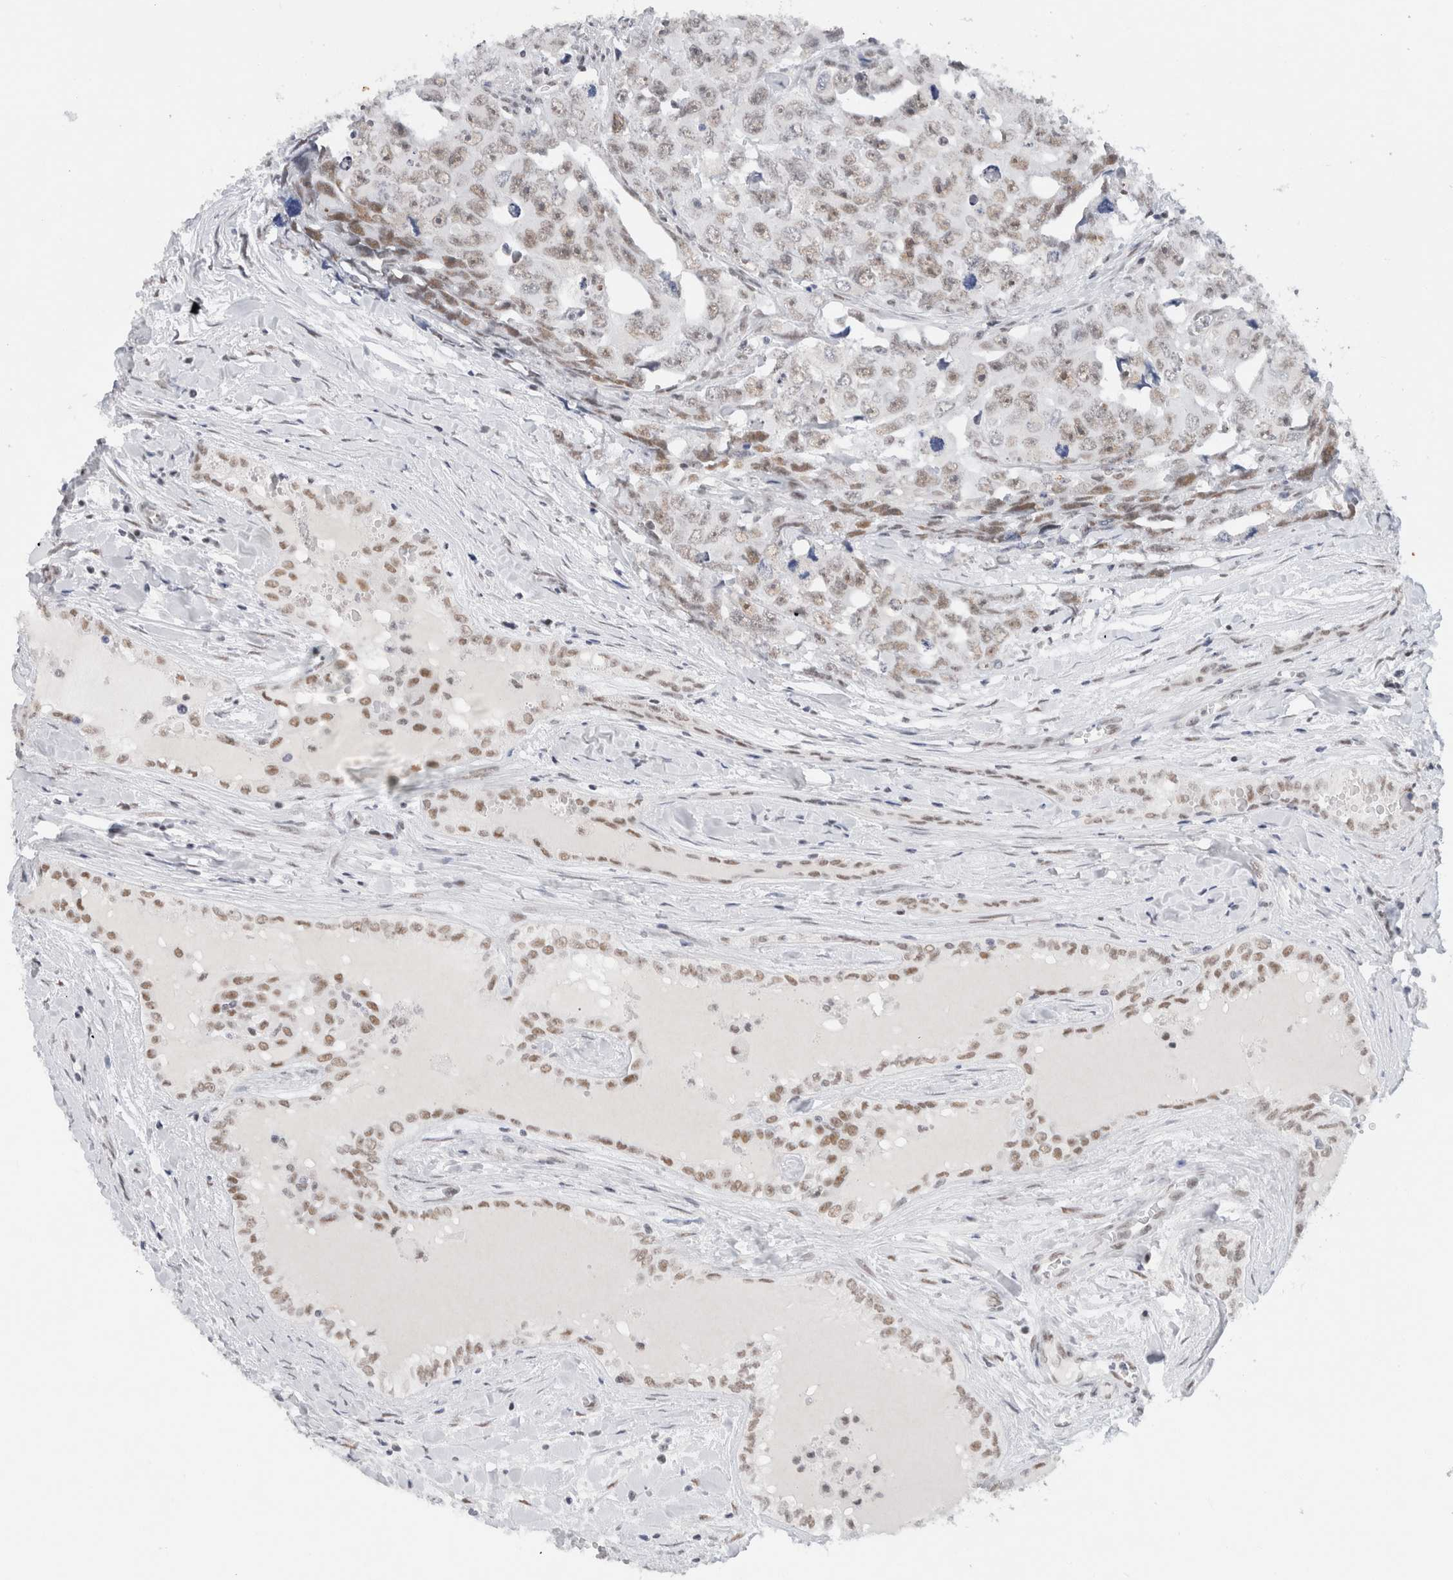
{"staining": {"intensity": "weak", "quantity": ">75%", "location": "nuclear"}, "tissue": "testis cancer", "cell_type": "Tumor cells", "image_type": "cancer", "snomed": [{"axis": "morphology", "description": "Carcinoma, Embryonal, NOS"}, {"axis": "topography", "description": "Testis"}], "caption": "Testis embryonal carcinoma tissue reveals weak nuclear positivity in approximately >75% of tumor cells", "gene": "COPS7A", "patient": {"sex": "male", "age": 28}}